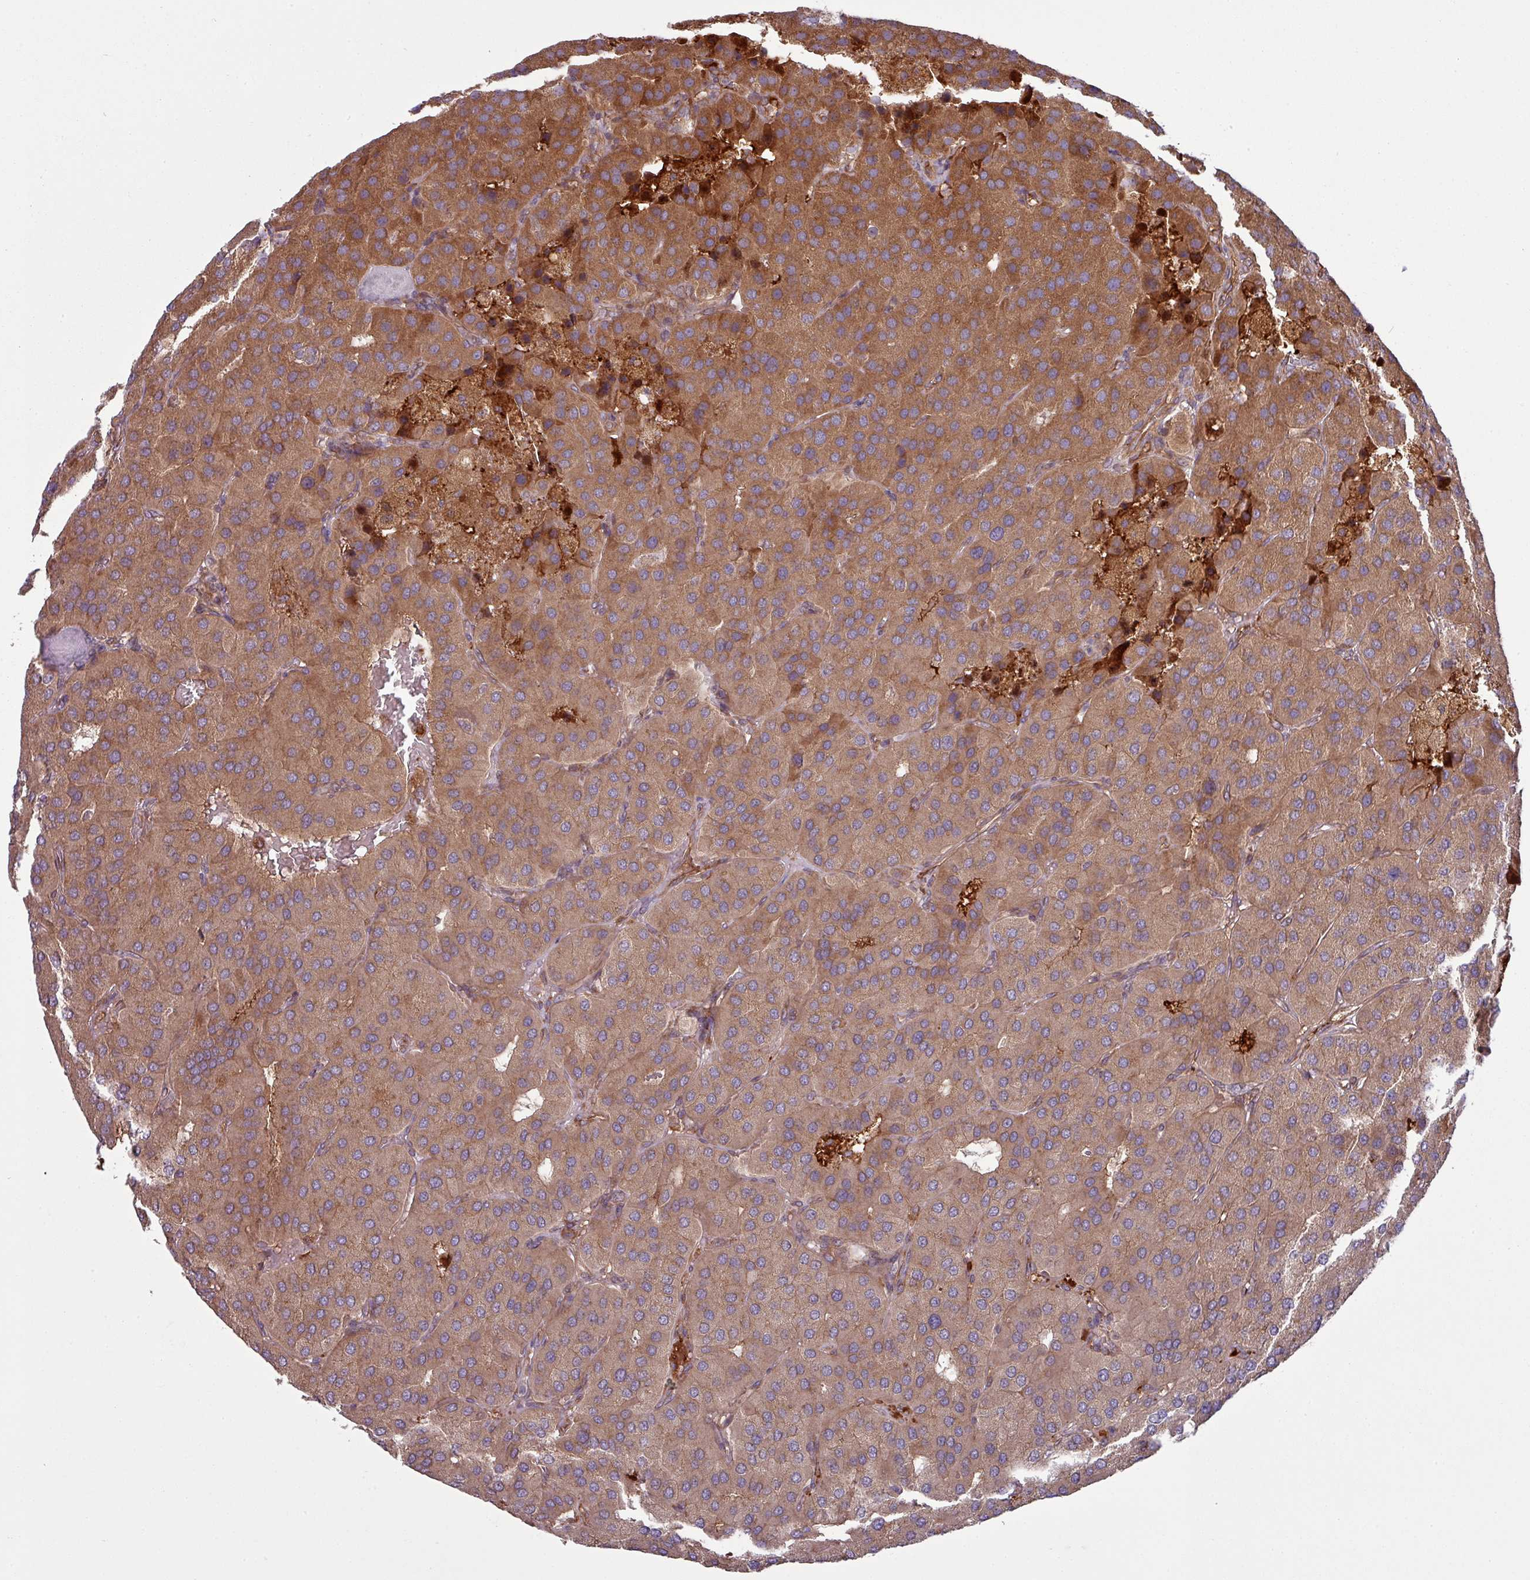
{"staining": {"intensity": "moderate", "quantity": ">75%", "location": "cytoplasmic/membranous"}, "tissue": "parathyroid gland", "cell_type": "Glandular cells", "image_type": "normal", "snomed": [{"axis": "morphology", "description": "Normal tissue, NOS"}, {"axis": "morphology", "description": "Adenoma, NOS"}, {"axis": "topography", "description": "Parathyroid gland"}], "caption": "A medium amount of moderate cytoplasmic/membranous expression is seen in about >75% of glandular cells in benign parathyroid gland. (DAB IHC with brightfield microscopy, high magnification).", "gene": "SNRNP25", "patient": {"sex": "female", "age": 86}}